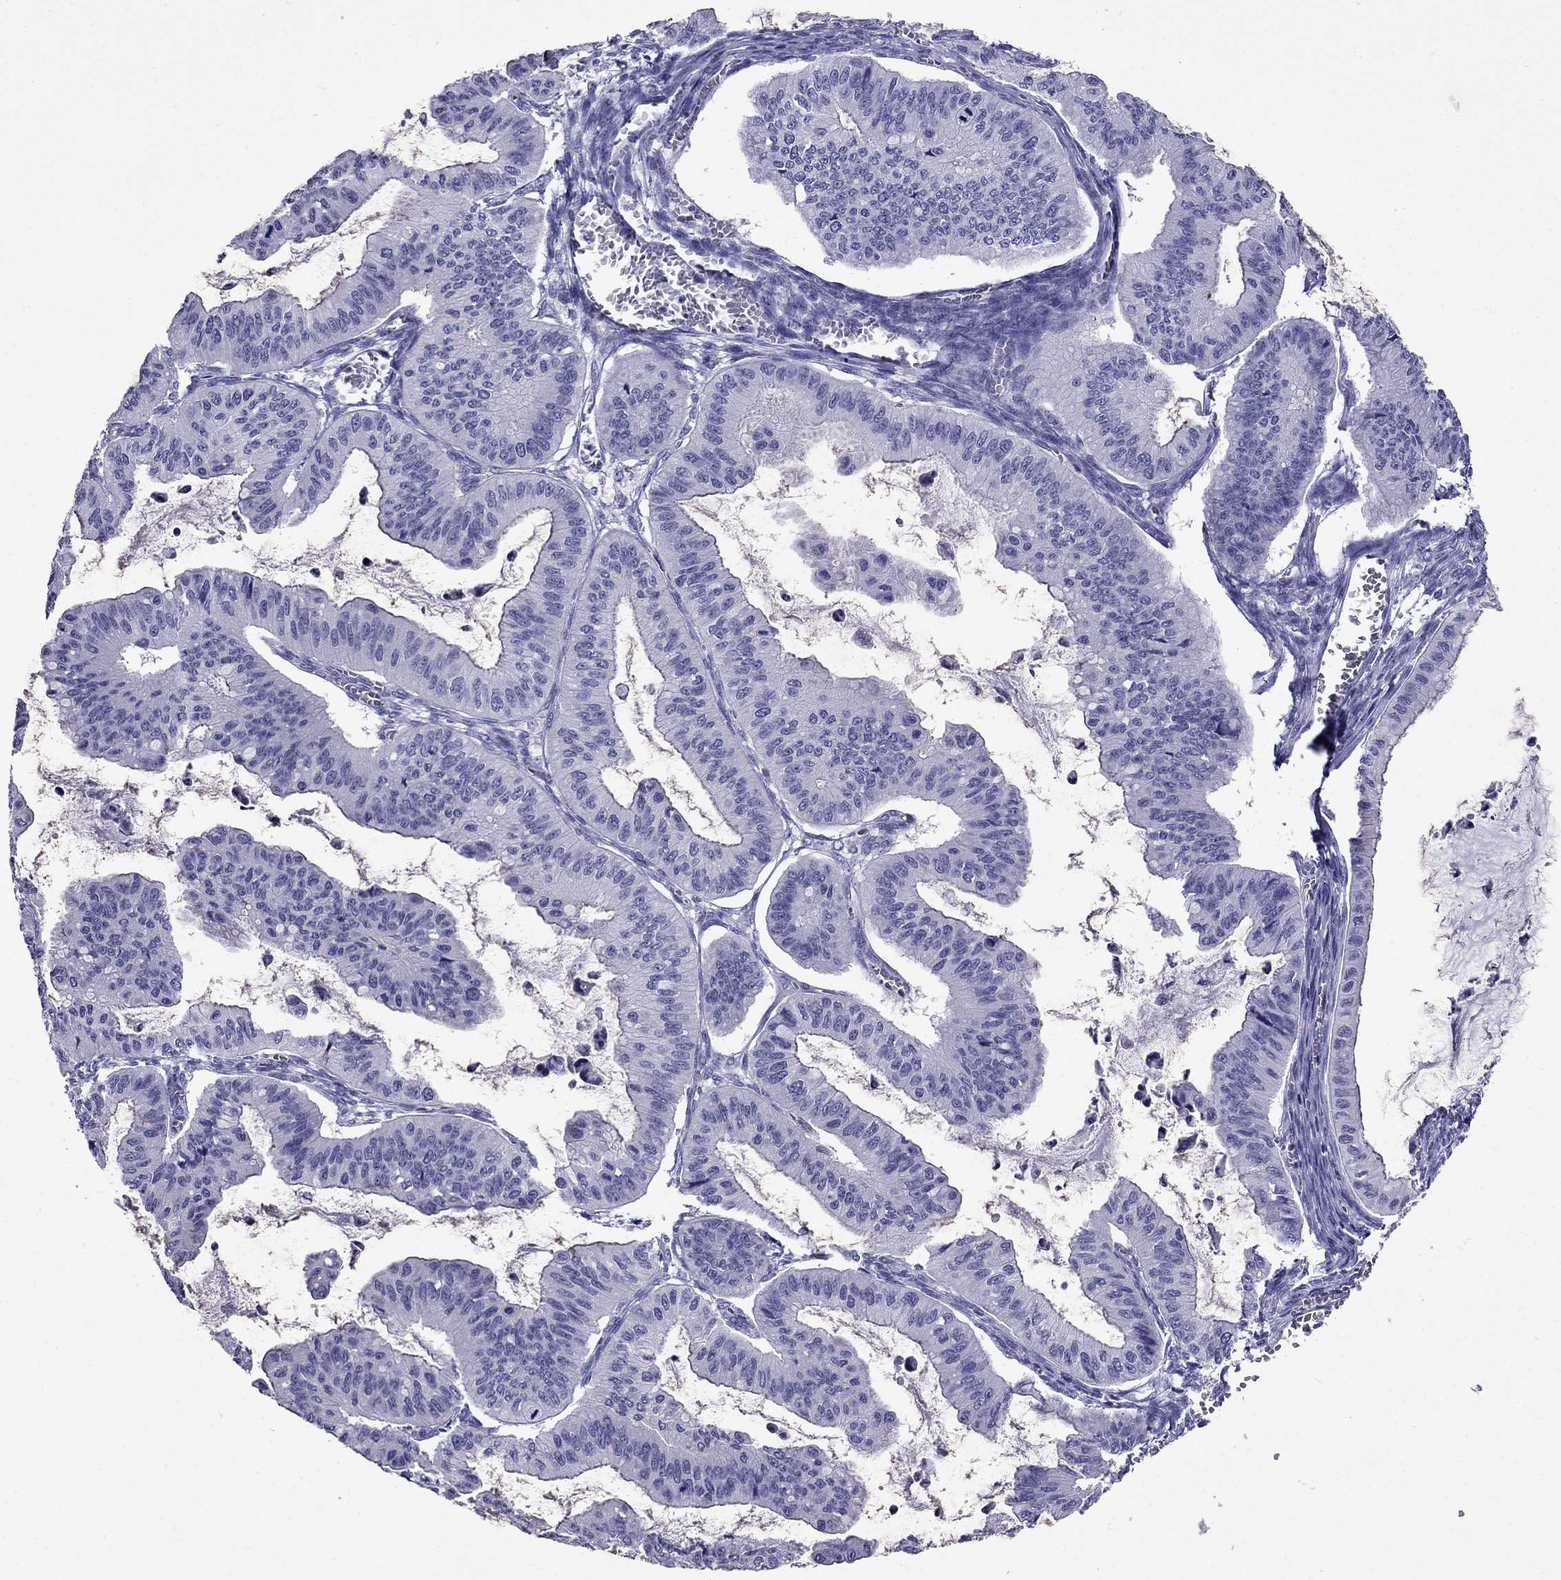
{"staining": {"intensity": "negative", "quantity": "none", "location": "none"}, "tissue": "ovarian cancer", "cell_type": "Tumor cells", "image_type": "cancer", "snomed": [{"axis": "morphology", "description": "Cystadenocarcinoma, mucinous, NOS"}, {"axis": "topography", "description": "Ovary"}], "caption": "This is an immunohistochemistry (IHC) image of mucinous cystadenocarcinoma (ovarian). There is no staining in tumor cells.", "gene": "CRYBA1", "patient": {"sex": "female", "age": 72}}